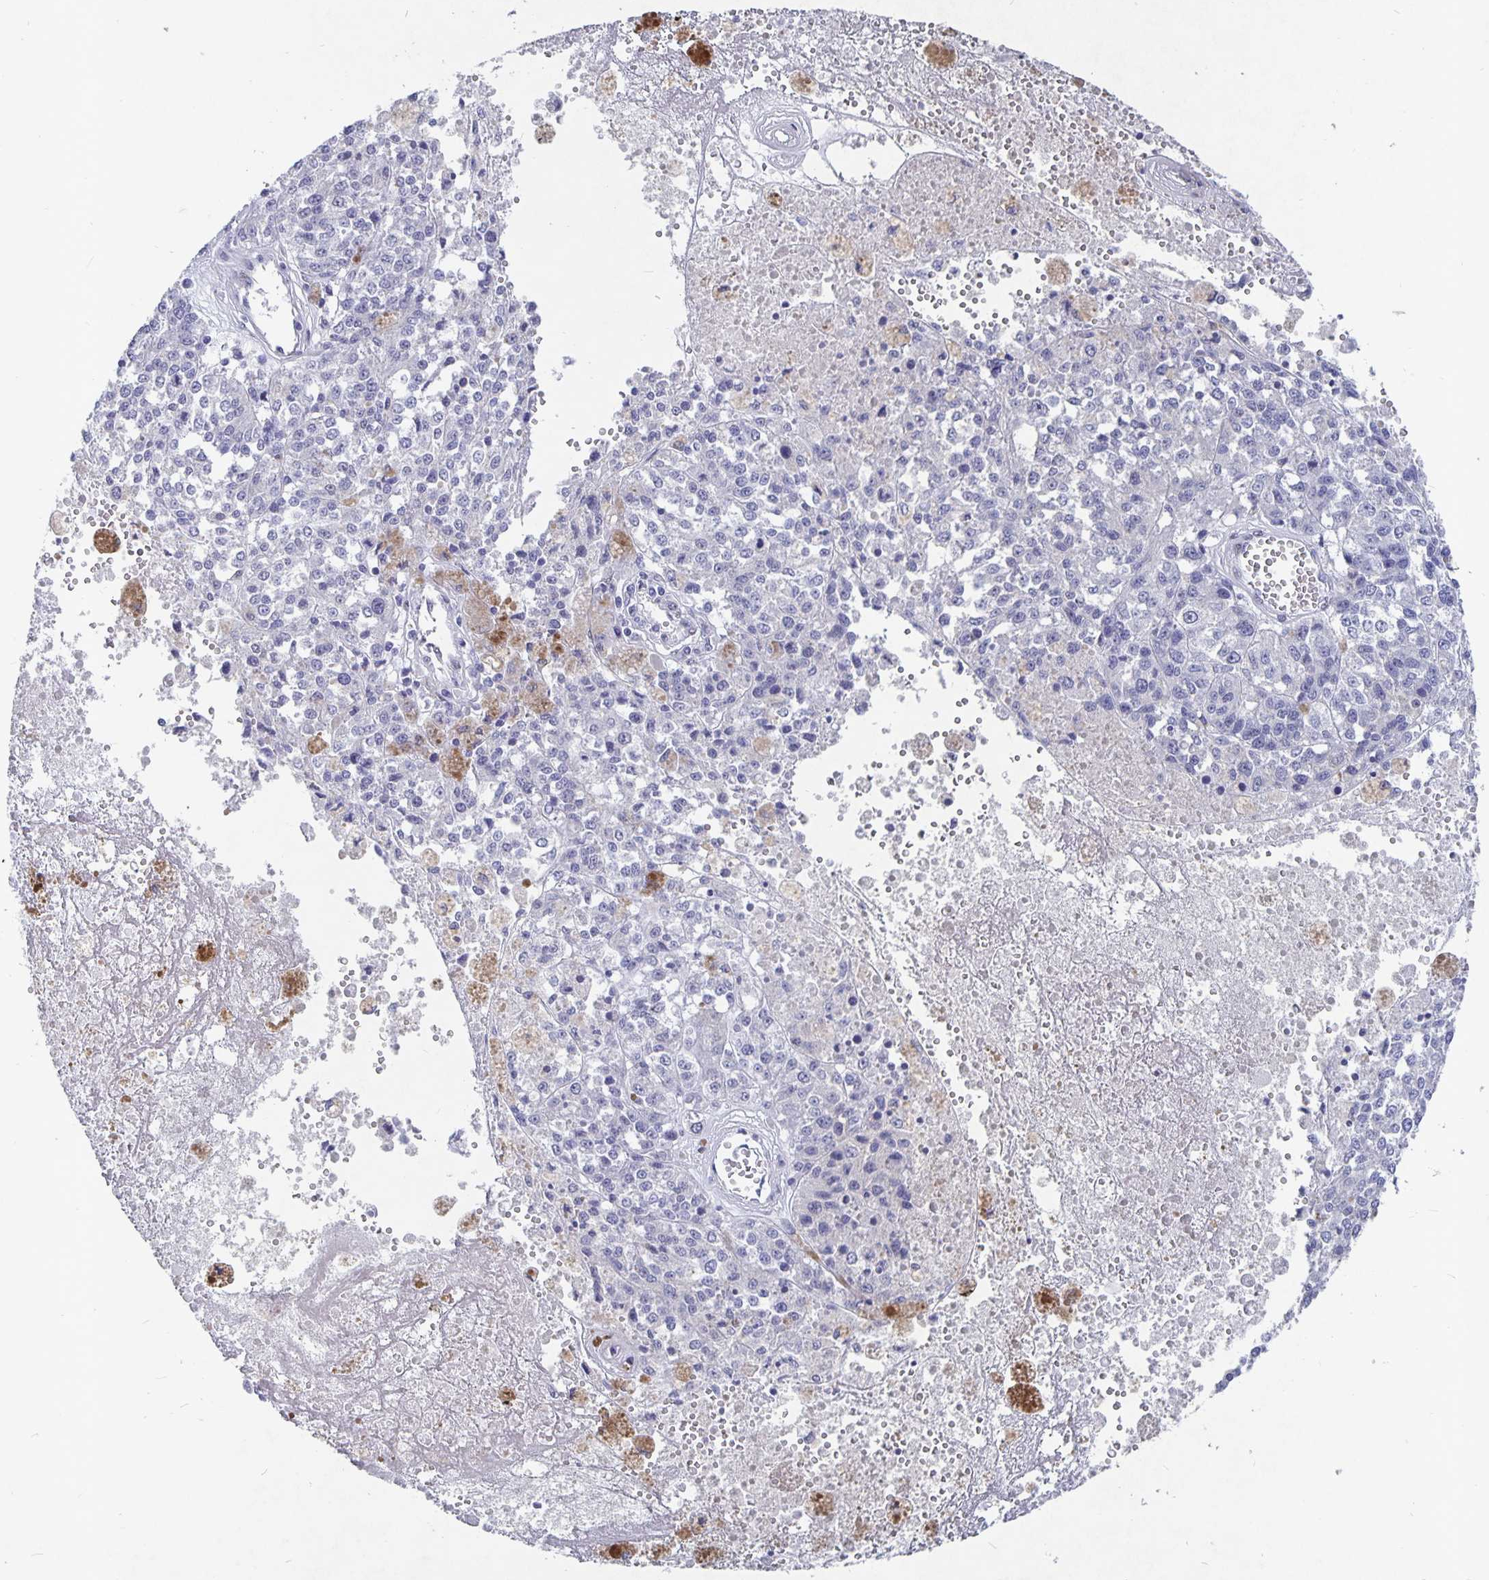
{"staining": {"intensity": "negative", "quantity": "none", "location": "none"}, "tissue": "melanoma", "cell_type": "Tumor cells", "image_type": "cancer", "snomed": [{"axis": "morphology", "description": "Malignant melanoma, Metastatic site"}, {"axis": "topography", "description": "Lymph node"}], "caption": "Tumor cells show no significant expression in melanoma.", "gene": "SMOC1", "patient": {"sex": "female", "age": 64}}